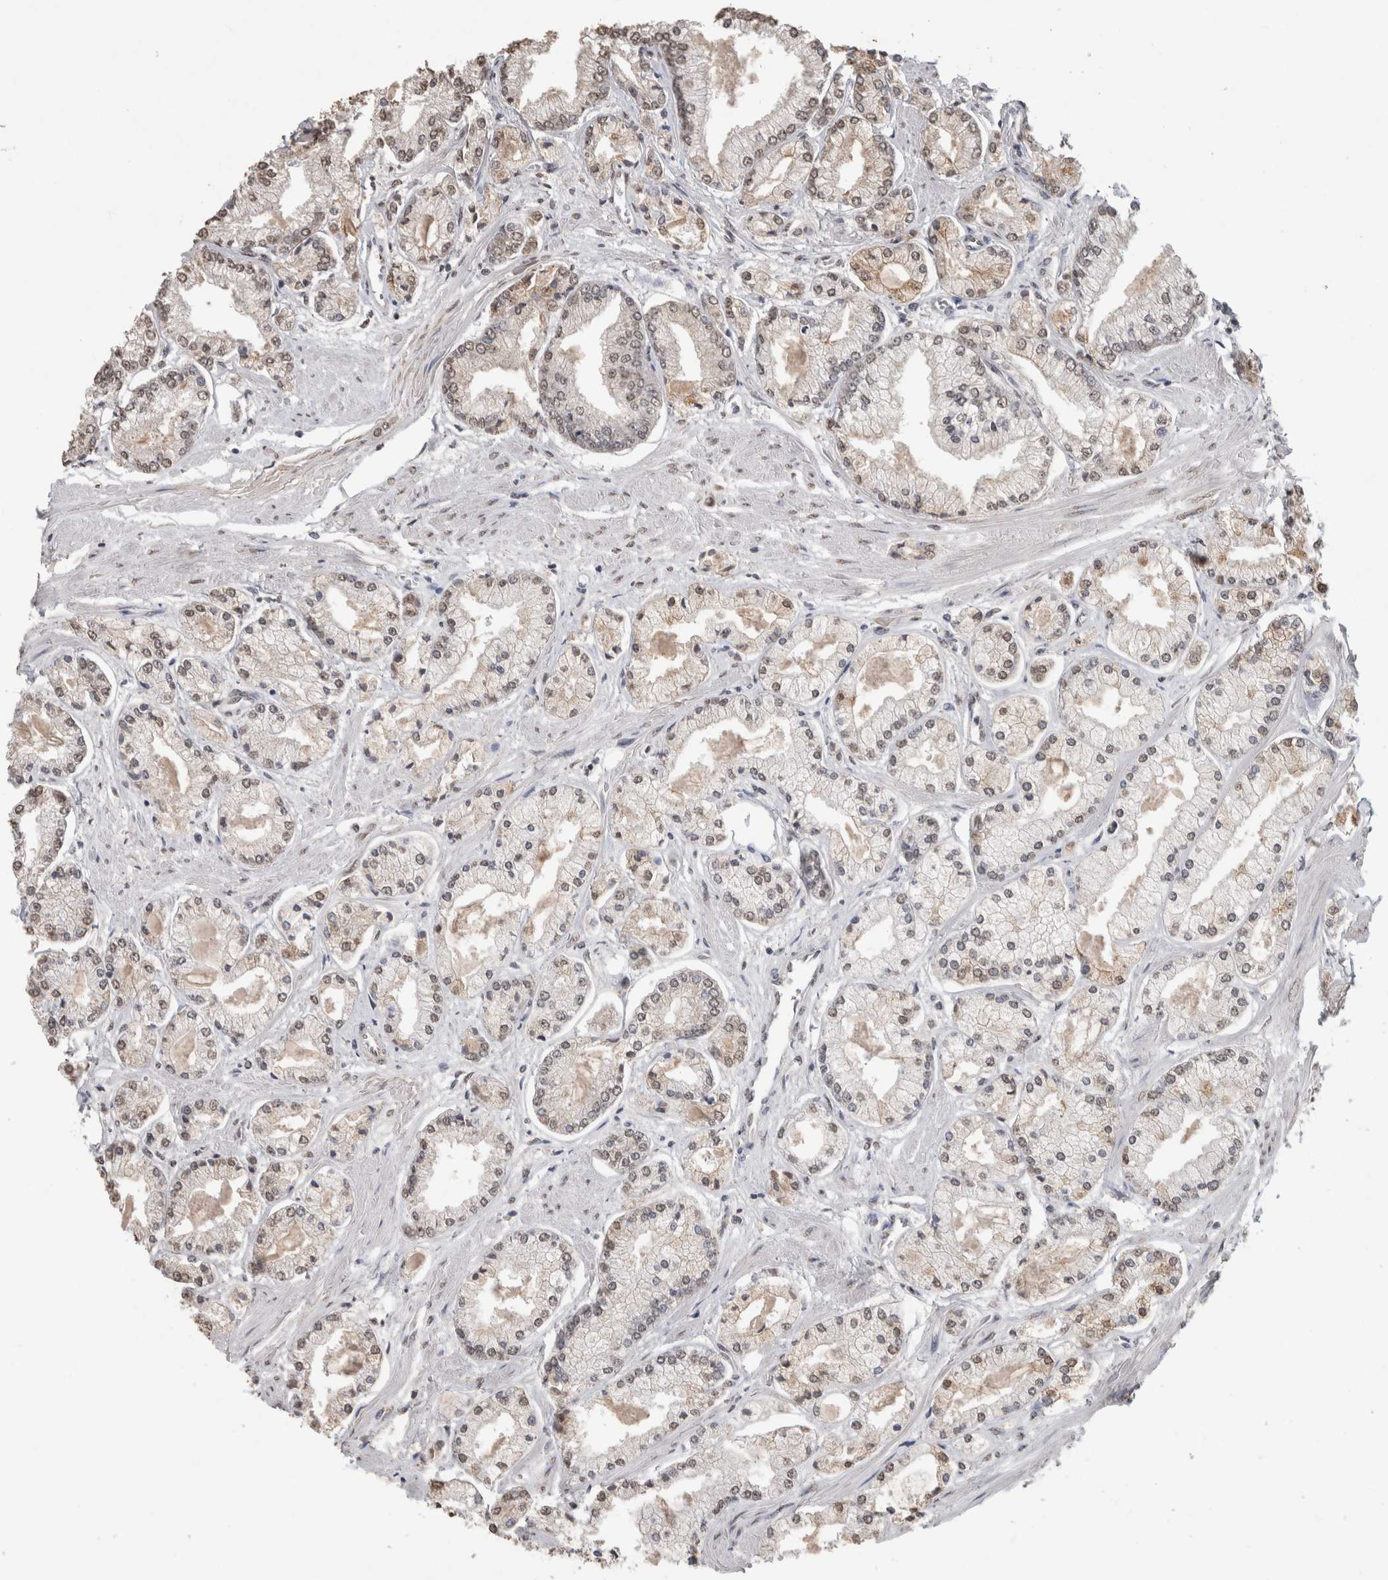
{"staining": {"intensity": "weak", "quantity": ">75%", "location": "nuclear"}, "tissue": "prostate cancer", "cell_type": "Tumor cells", "image_type": "cancer", "snomed": [{"axis": "morphology", "description": "Adenocarcinoma, Low grade"}, {"axis": "topography", "description": "Prostate"}], "caption": "Approximately >75% of tumor cells in prostate cancer (adenocarcinoma (low-grade)) demonstrate weak nuclear protein staining as visualized by brown immunohistochemical staining.", "gene": "LTBP1", "patient": {"sex": "male", "age": 52}}